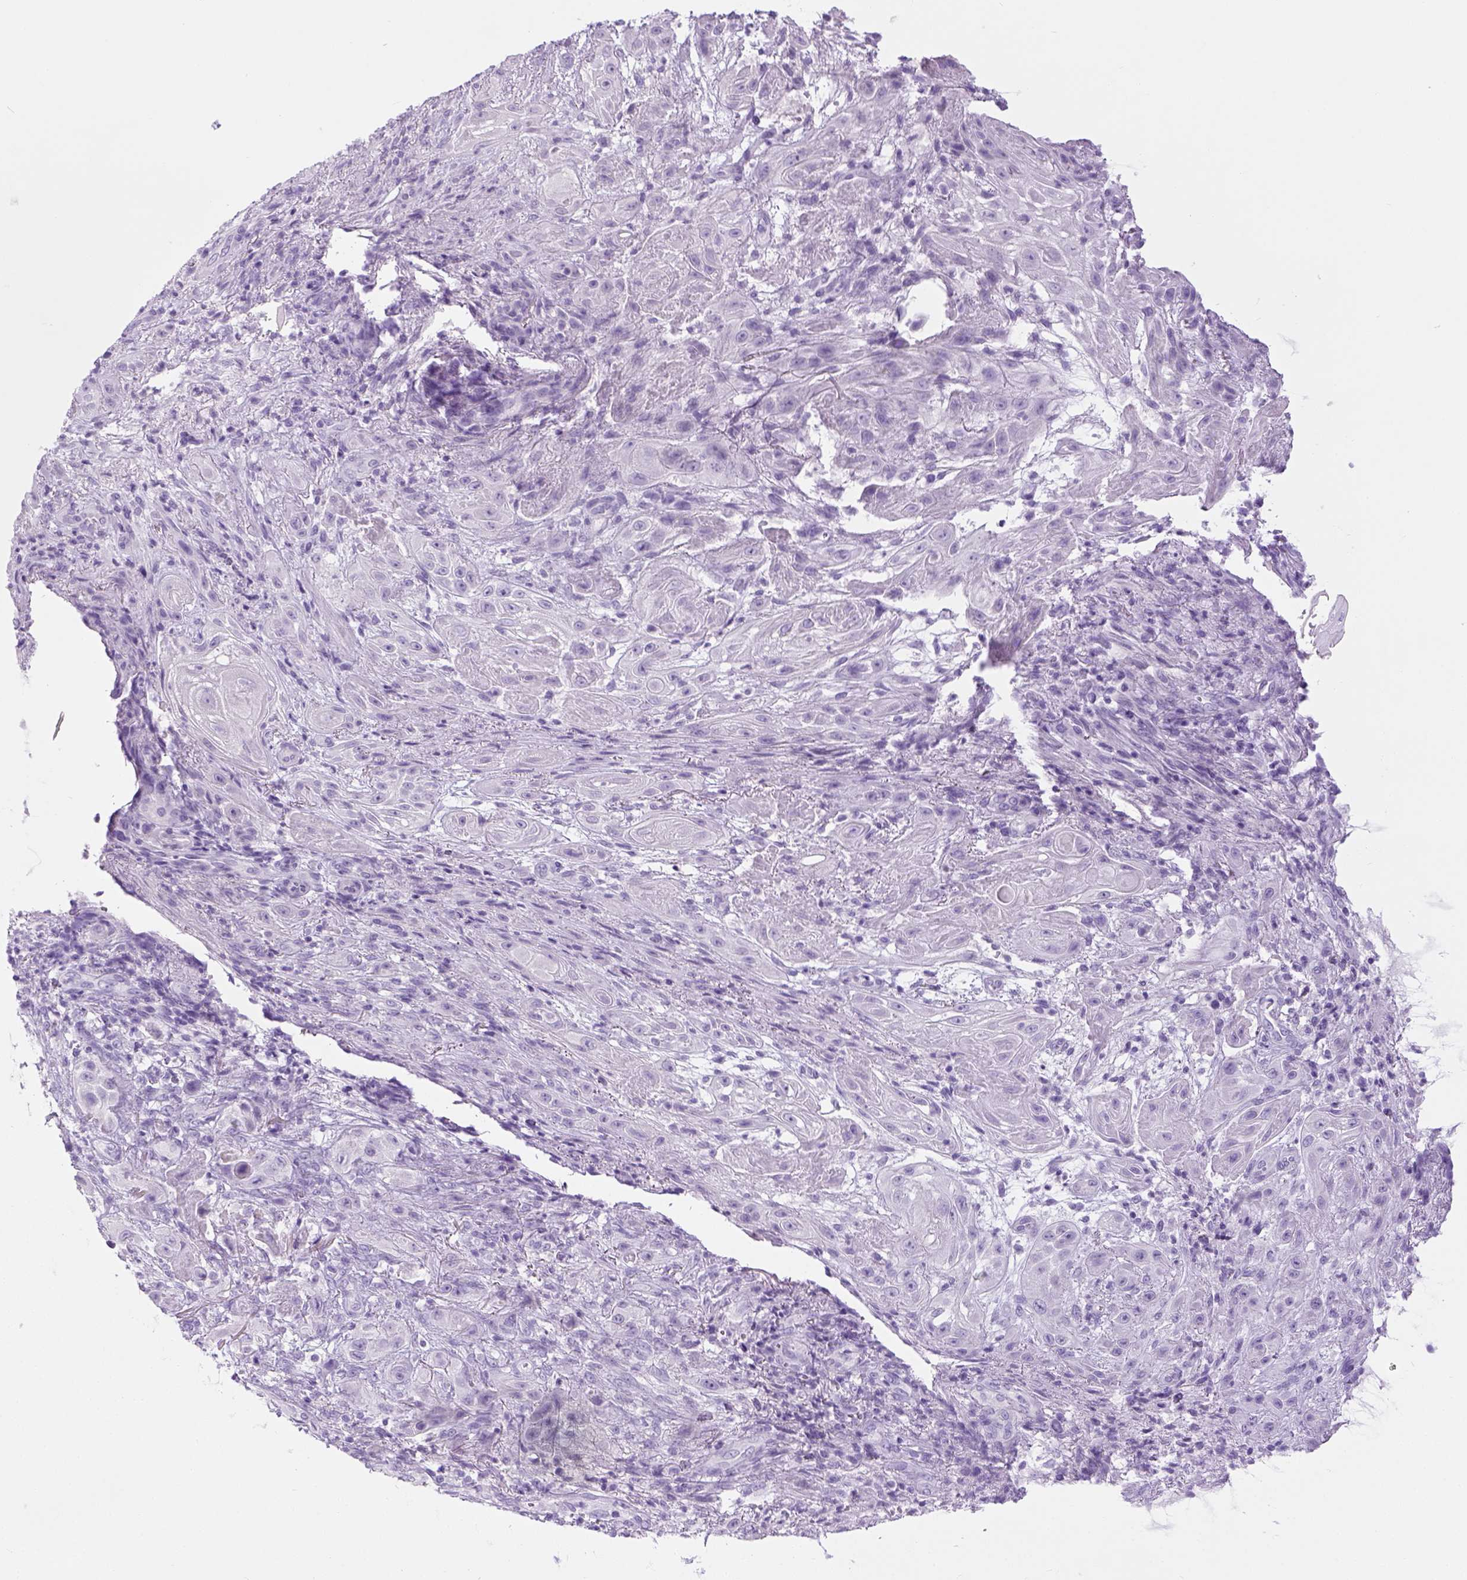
{"staining": {"intensity": "negative", "quantity": "none", "location": "none"}, "tissue": "skin cancer", "cell_type": "Tumor cells", "image_type": "cancer", "snomed": [{"axis": "morphology", "description": "Squamous cell carcinoma, NOS"}, {"axis": "topography", "description": "Skin"}], "caption": "Immunohistochemical staining of human skin cancer reveals no significant positivity in tumor cells.", "gene": "LGSN", "patient": {"sex": "male", "age": 62}}